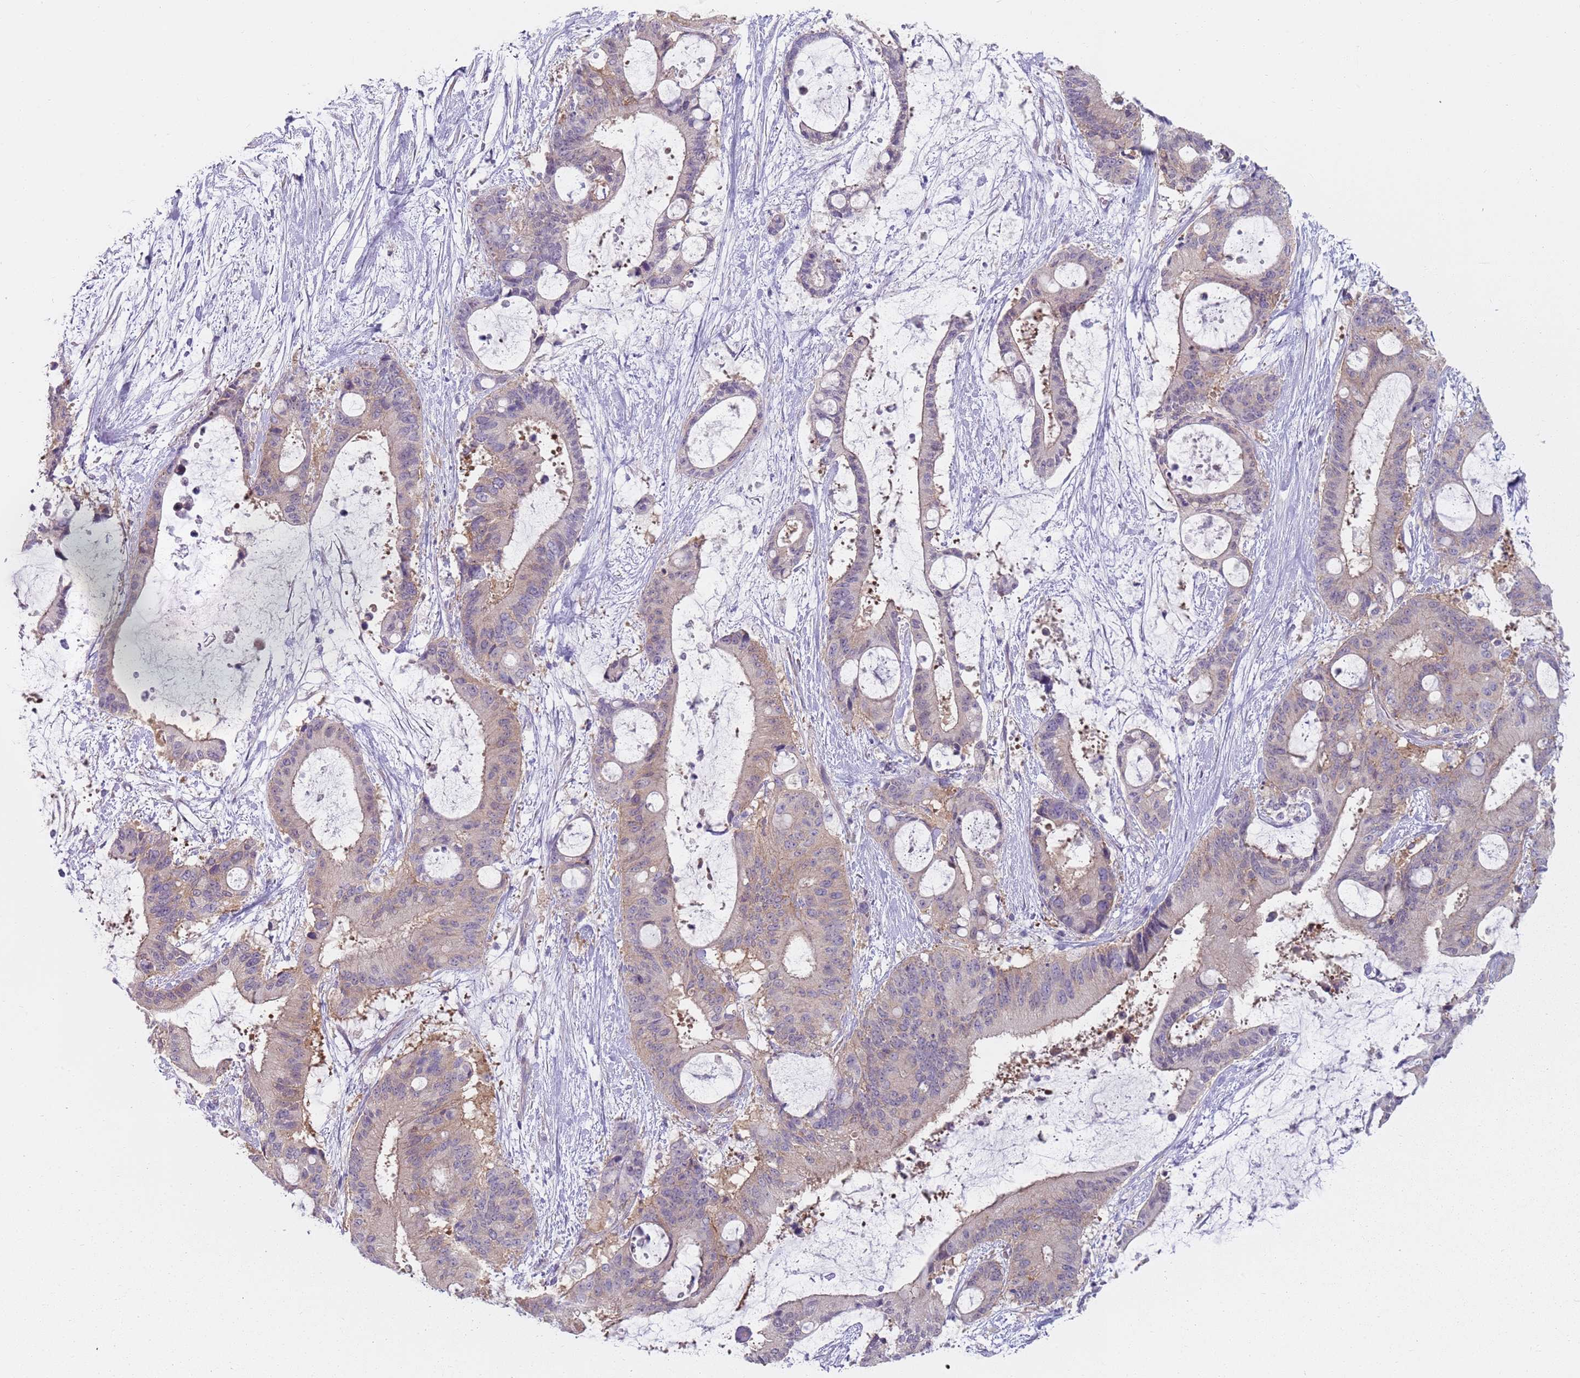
{"staining": {"intensity": "negative", "quantity": "none", "location": "none"}, "tissue": "liver cancer", "cell_type": "Tumor cells", "image_type": "cancer", "snomed": [{"axis": "morphology", "description": "Normal tissue, NOS"}, {"axis": "morphology", "description": "Cholangiocarcinoma"}, {"axis": "topography", "description": "Liver"}, {"axis": "topography", "description": "Peripheral nerve tissue"}], "caption": "Tumor cells are negative for protein expression in human liver cancer.", "gene": "SLC26A6", "patient": {"sex": "female", "age": 73}}